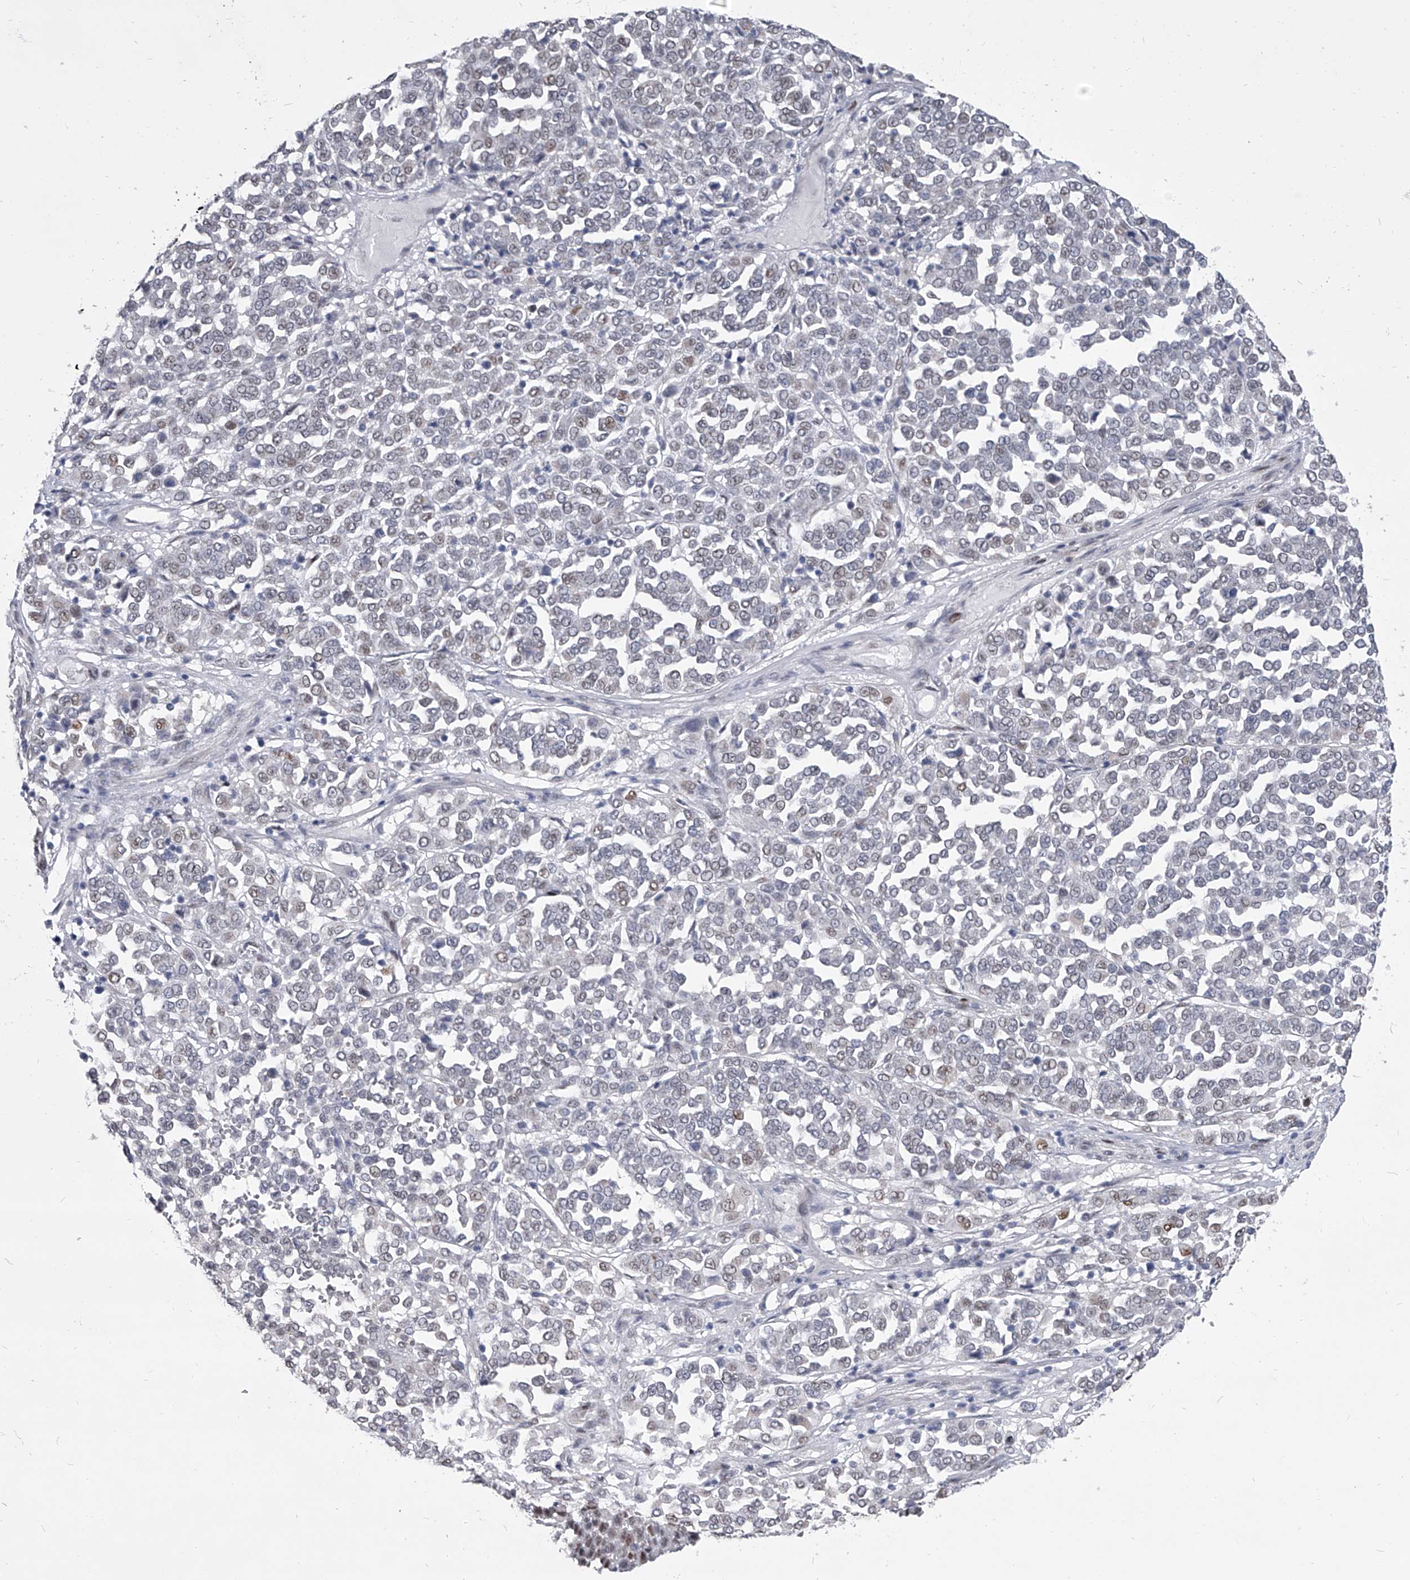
{"staining": {"intensity": "weak", "quantity": "<25%", "location": "nuclear"}, "tissue": "melanoma", "cell_type": "Tumor cells", "image_type": "cancer", "snomed": [{"axis": "morphology", "description": "Malignant melanoma, Metastatic site"}, {"axis": "topography", "description": "Pancreas"}], "caption": "Histopathology image shows no protein positivity in tumor cells of melanoma tissue. Brightfield microscopy of immunohistochemistry stained with DAB (brown) and hematoxylin (blue), captured at high magnification.", "gene": "EVA1C", "patient": {"sex": "female", "age": 30}}